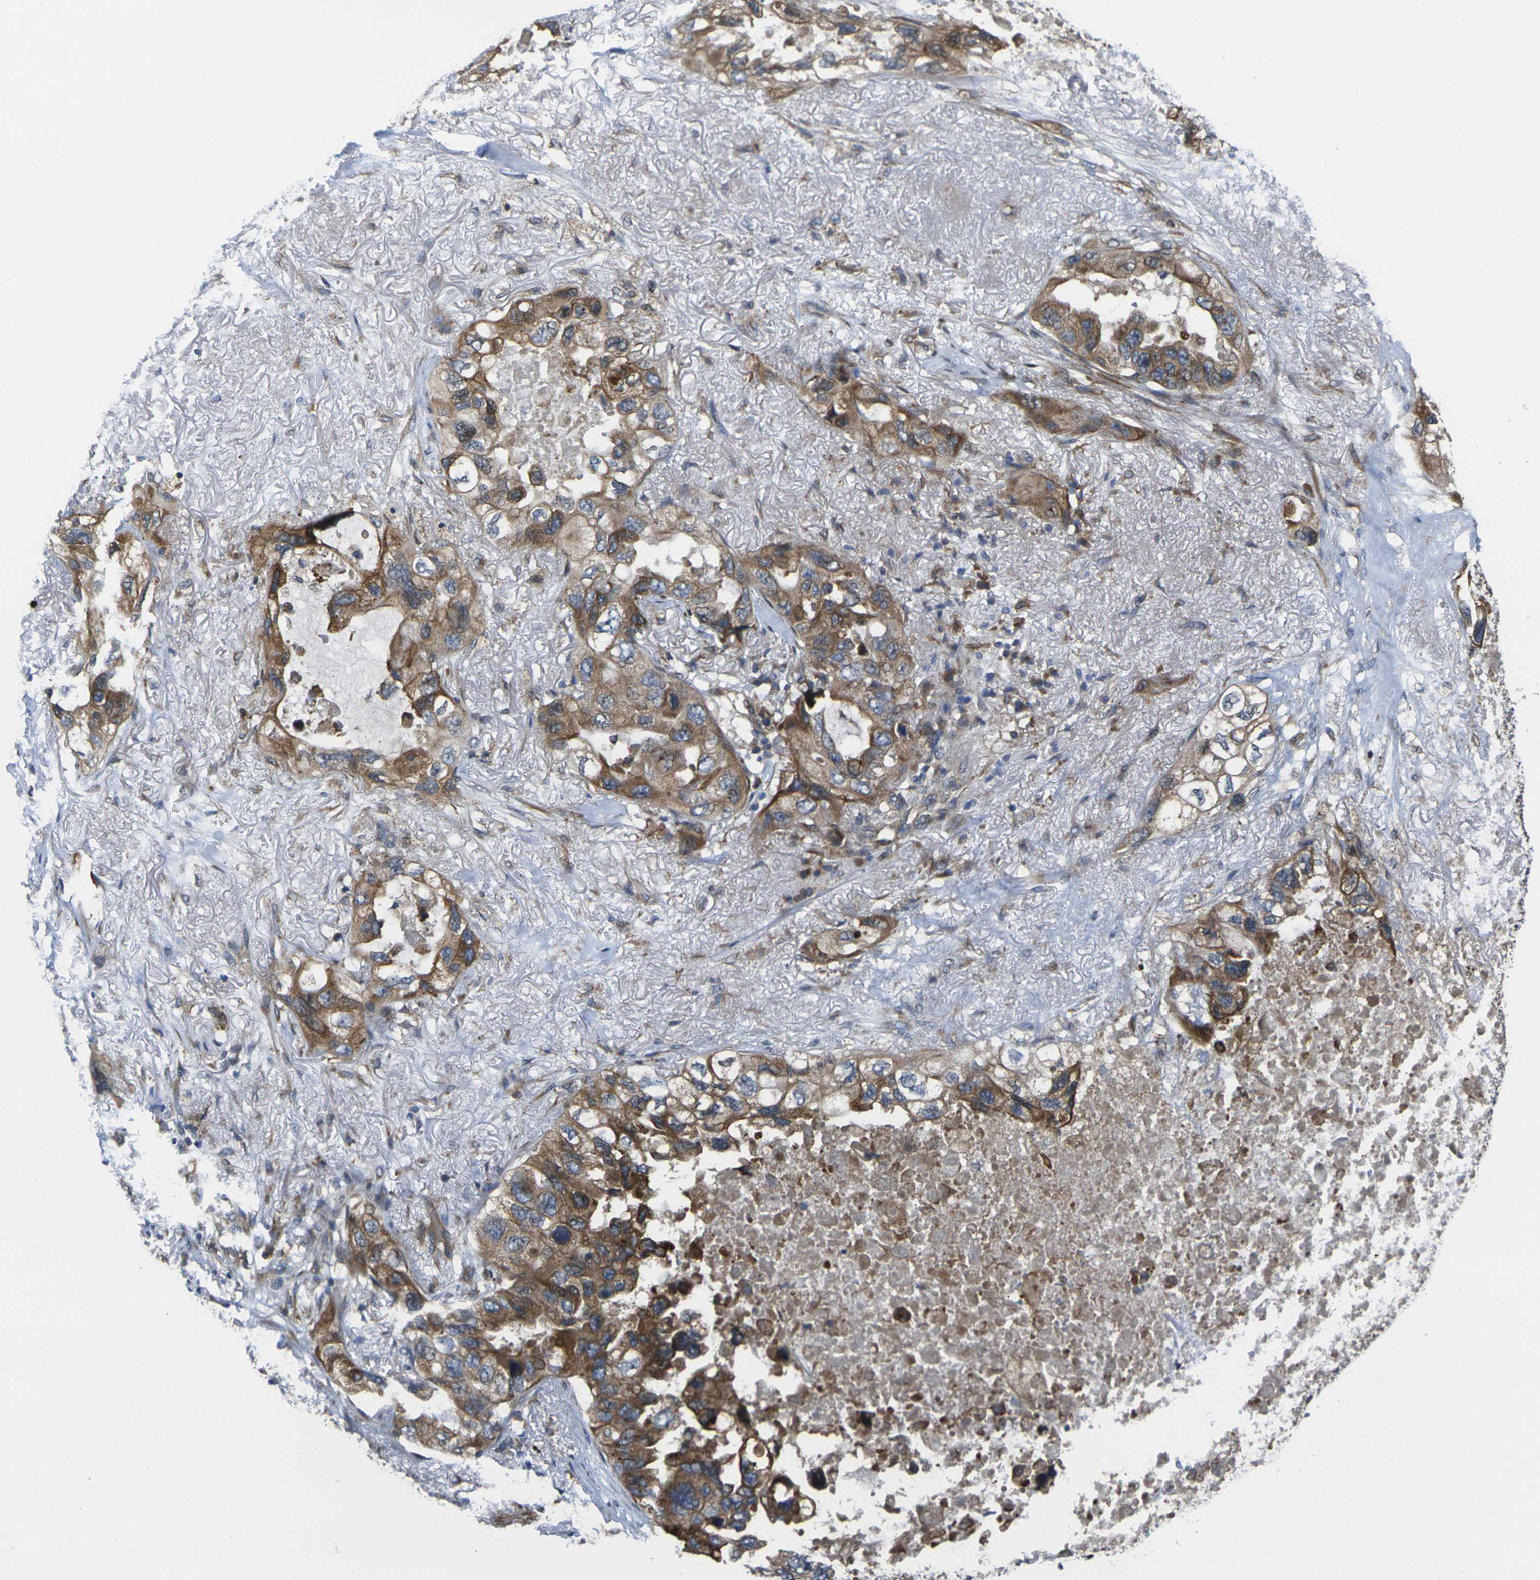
{"staining": {"intensity": "moderate", "quantity": ">75%", "location": "cytoplasmic/membranous"}, "tissue": "lung cancer", "cell_type": "Tumor cells", "image_type": "cancer", "snomed": [{"axis": "morphology", "description": "Squamous cell carcinoma, NOS"}, {"axis": "topography", "description": "Lung"}], "caption": "A high-resolution histopathology image shows immunohistochemistry (IHC) staining of lung cancer (squamous cell carcinoma), which reveals moderate cytoplasmic/membranous expression in about >75% of tumor cells. (DAB IHC with brightfield microscopy, high magnification).", "gene": "FZD1", "patient": {"sex": "female", "age": 73}}